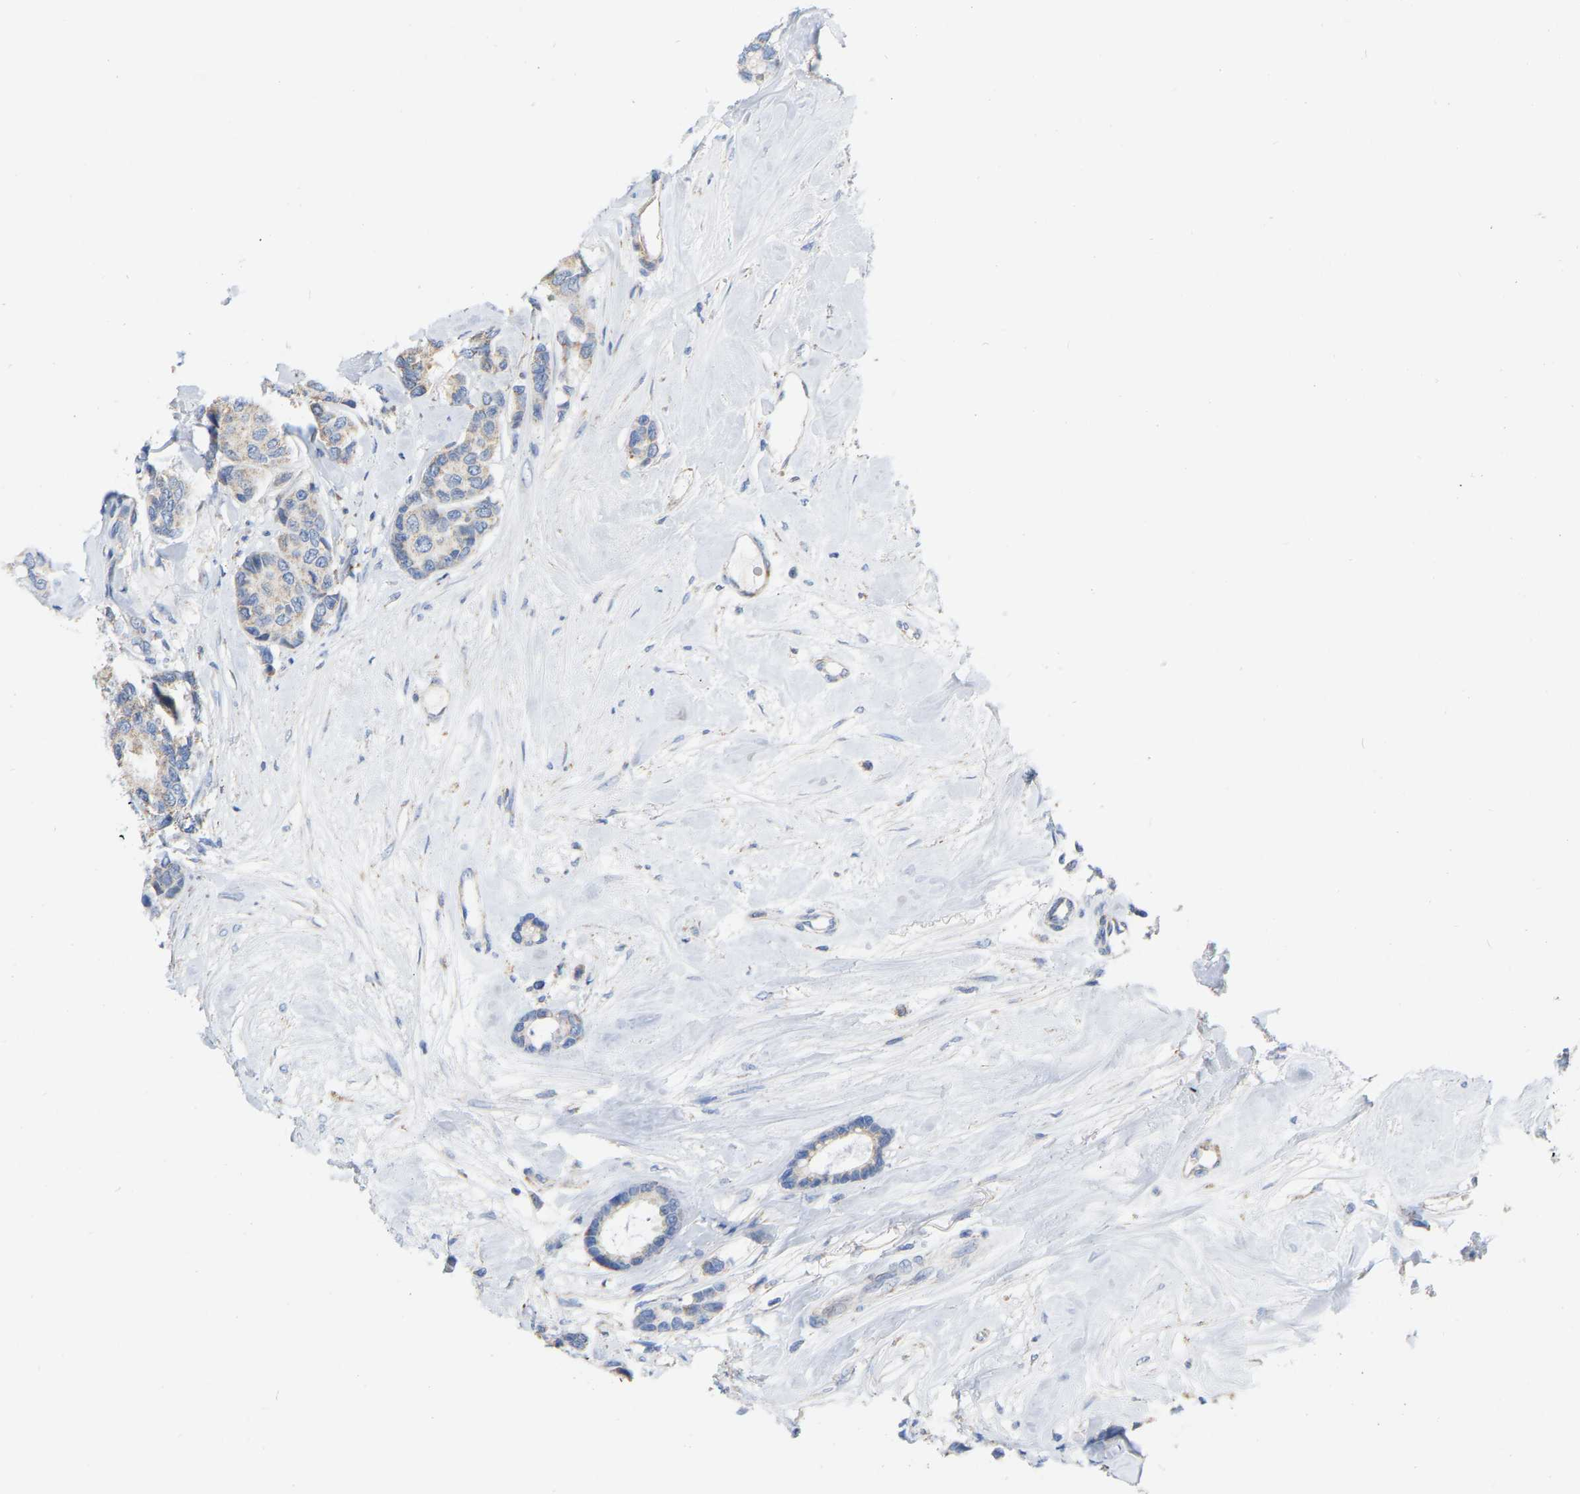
{"staining": {"intensity": "negative", "quantity": "none", "location": "none"}, "tissue": "breast cancer", "cell_type": "Tumor cells", "image_type": "cancer", "snomed": [{"axis": "morphology", "description": "Duct carcinoma"}, {"axis": "topography", "description": "Breast"}], "caption": "The image reveals no significant staining in tumor cells of invasive ductal carcinoma (breast).", "gene": "CBLB", "patient": {"sex": "female", "age": 87}}